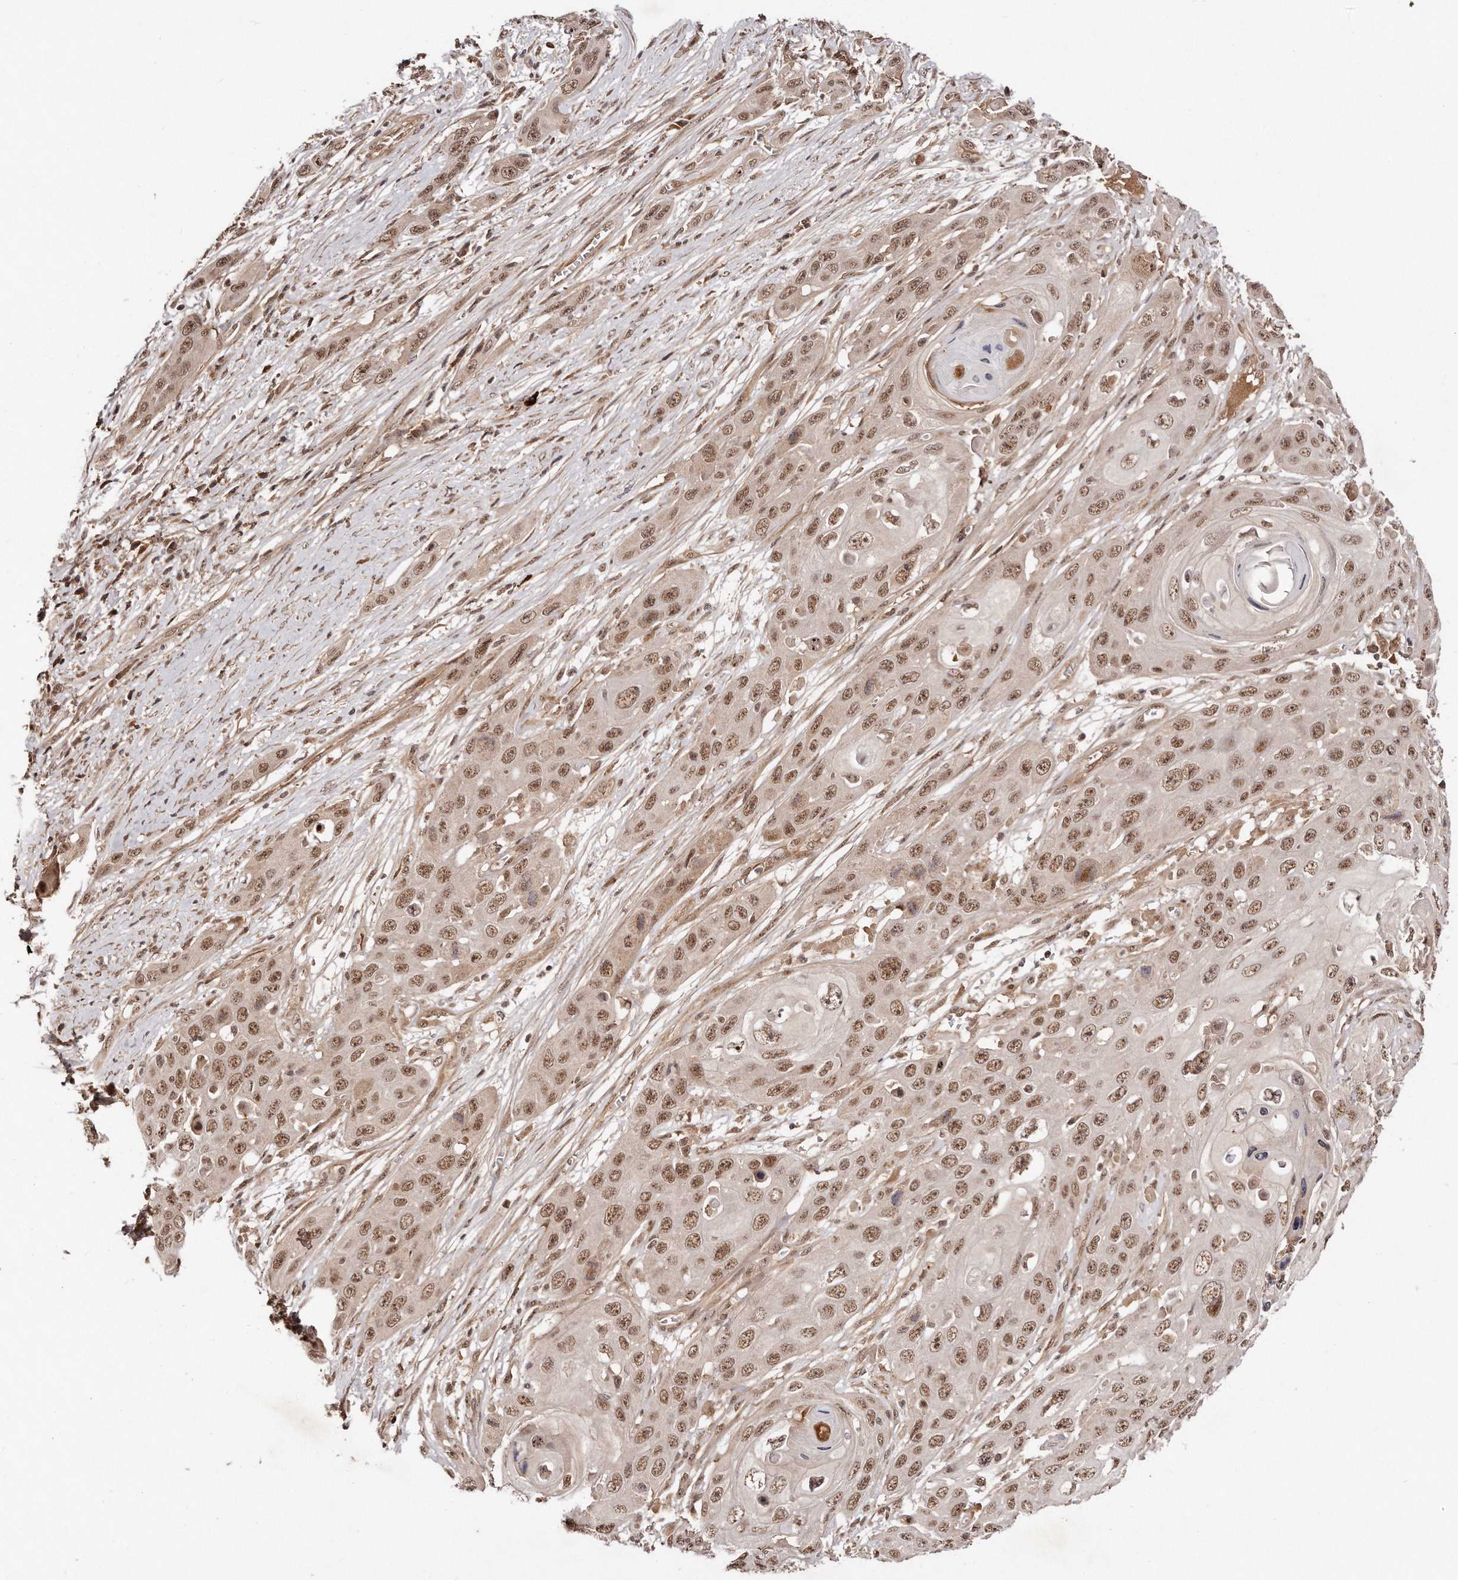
{"staining": {"intensity": "moderate", "quantity": ">75%", "location": "nuclear"}, "tissue": "skin cancer", "cell_type": "Tumor cells", "image_type": "cancer", "snomed": [{"axis": "morphology", "description": "Squamous cell carcinoma, NOS"}, {"axis": "topography", "description": "Skin"}], "caption": "Human squamous cell carcinoma (skin) stained with a brown dye reveals moderate nuclear positive positivity in about >75% of tumor cells.", "gene": "SOX4", "patient": {"sex": "male", "age": 55}}